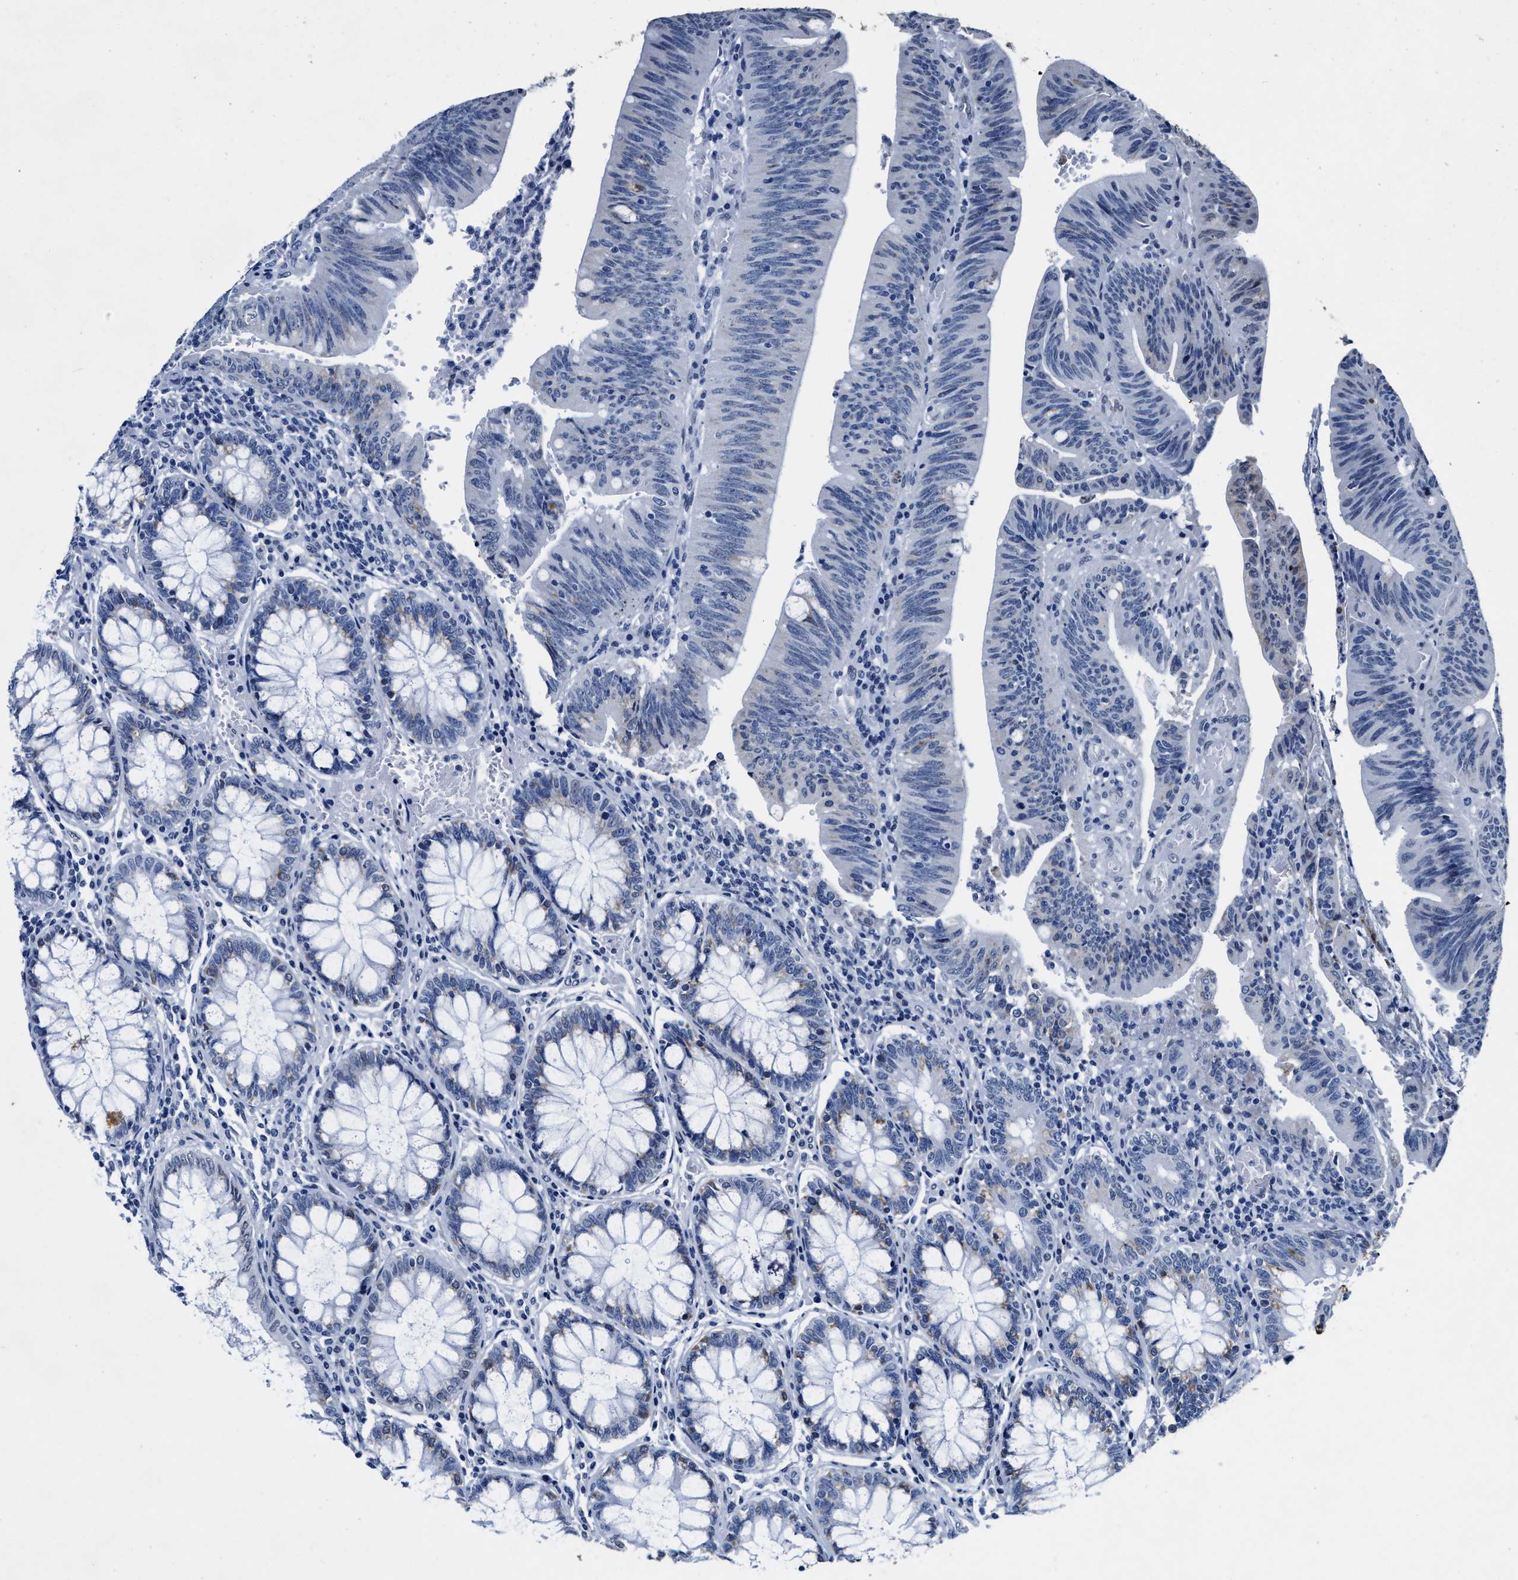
{"staining": {"intensity": "negative", "quantity": "none", "location": "none"}, "tissue": "colorectal cancer", "cell_type": "Tumor cells", "image_type": "cancer", "snomed": [{"axis": "morphology", "description": "Normal tissue, NOS"}, {"axis": "morphology", "description": "Adenocarcinoma, NOS"}, {"axis": "topography", "description": "Rectum"}], "caption": "Immunohistochemistry (IHC) photomicrograph of human colorectal cancer stained for a protein (brown), which shows no staining in tumor cells. Brightfield microscopy of IHC stained with DAB (brown) and hematoxylin (blue), captured at high magnification.", "gene": "UBN2", "patient": {"sex": "female", "age": 66}}